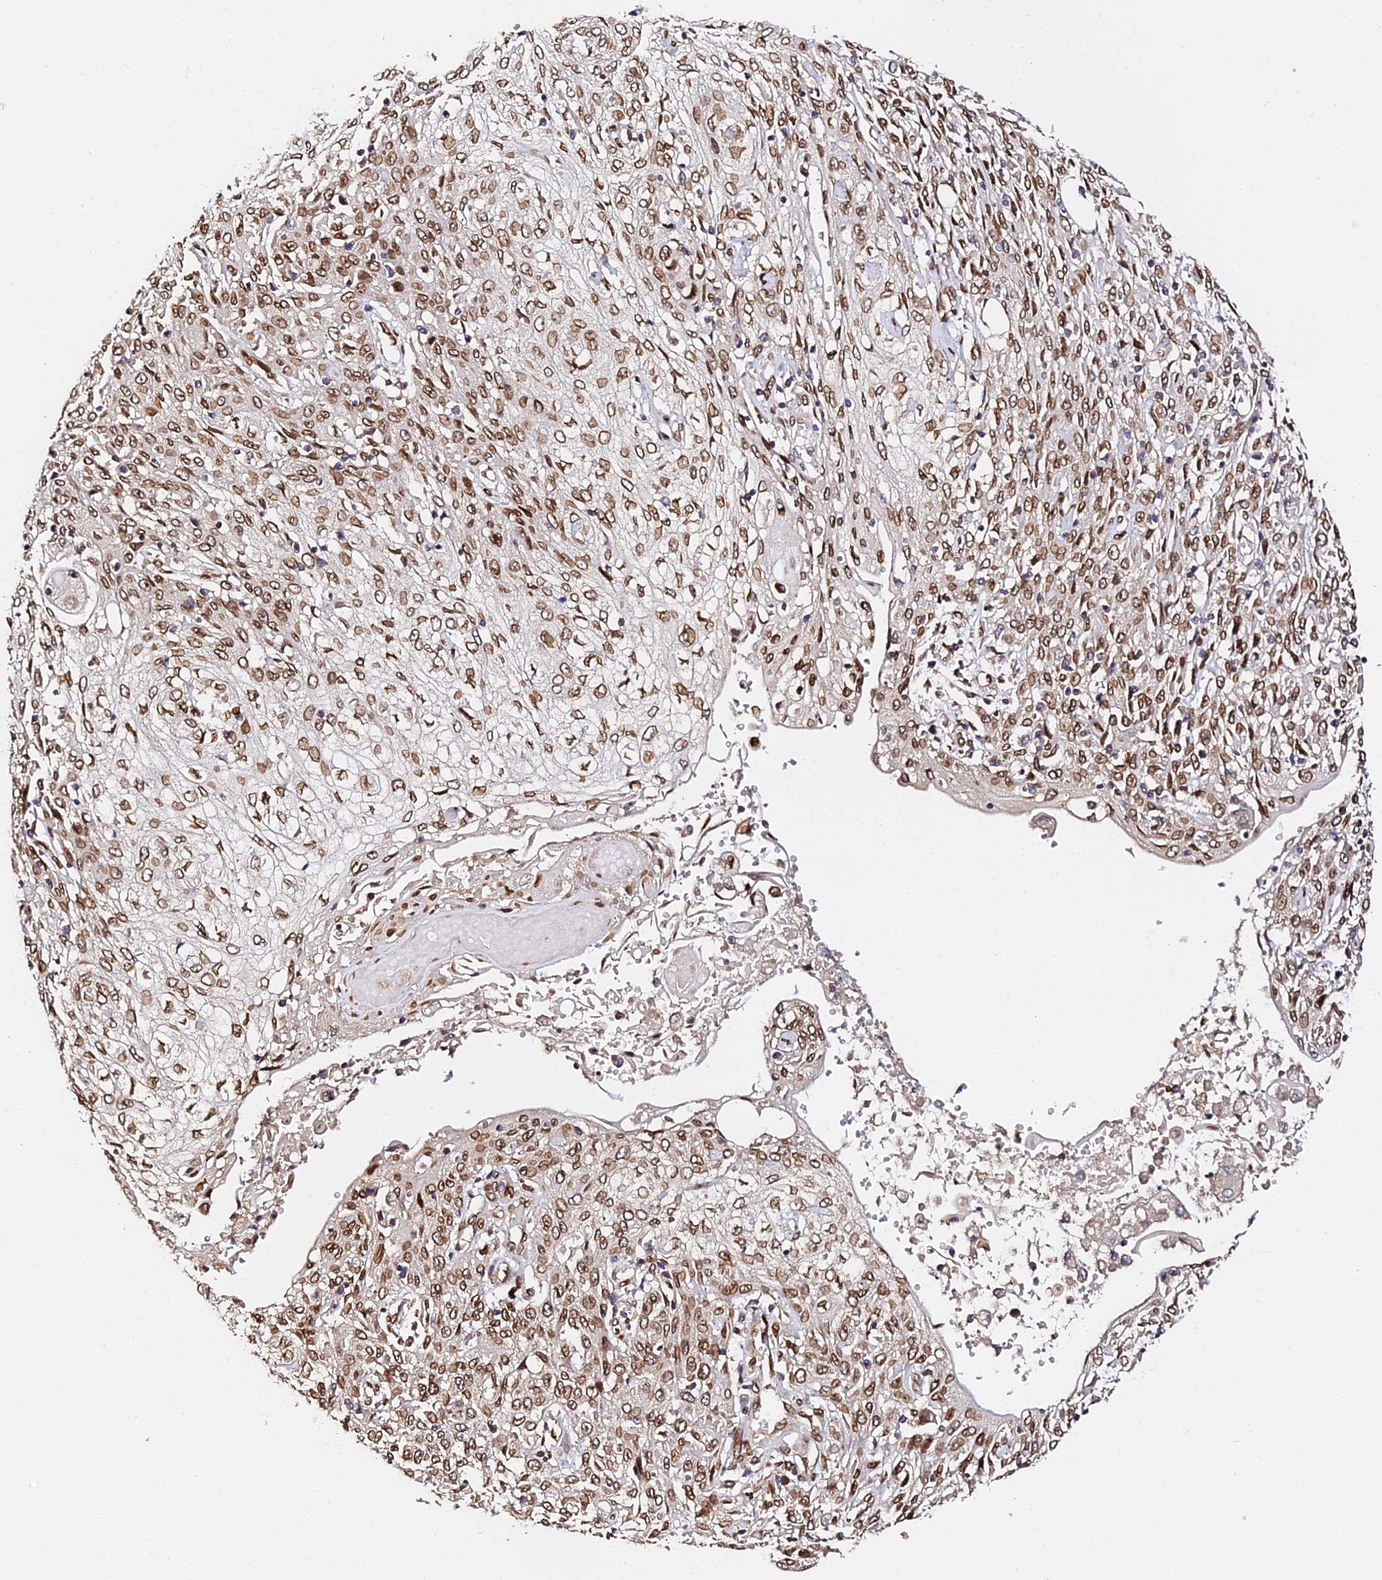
{"staining": {"intensity": "strong", "quantity": ">75%", "location": "cytoplasmic/membranous,nuclear"}, "tissue": "skin cancer", "cell_type": "Tumor cells", "image_type": "cancer", "snomed": [{"axis": "morphology", "description": "Squamous cell carcinoma, NOS"}, {"axis": "morphology", "description": "Squamous cell carcinoma, metastatic, NOS"}, {"axis": "topography", "description": "Skin"}, {"axis": "topography", "description": "Lymph node"}], "caption": "Protein analysis of skin cancer (metastatic squamous cell carcinoma) tissue displays strong cytoplasmic/membranous and nuclear positivity in about >75% of tumor cells.", "gene": "ANAPC5", "patient": {"sex": "male", "age": 75}}